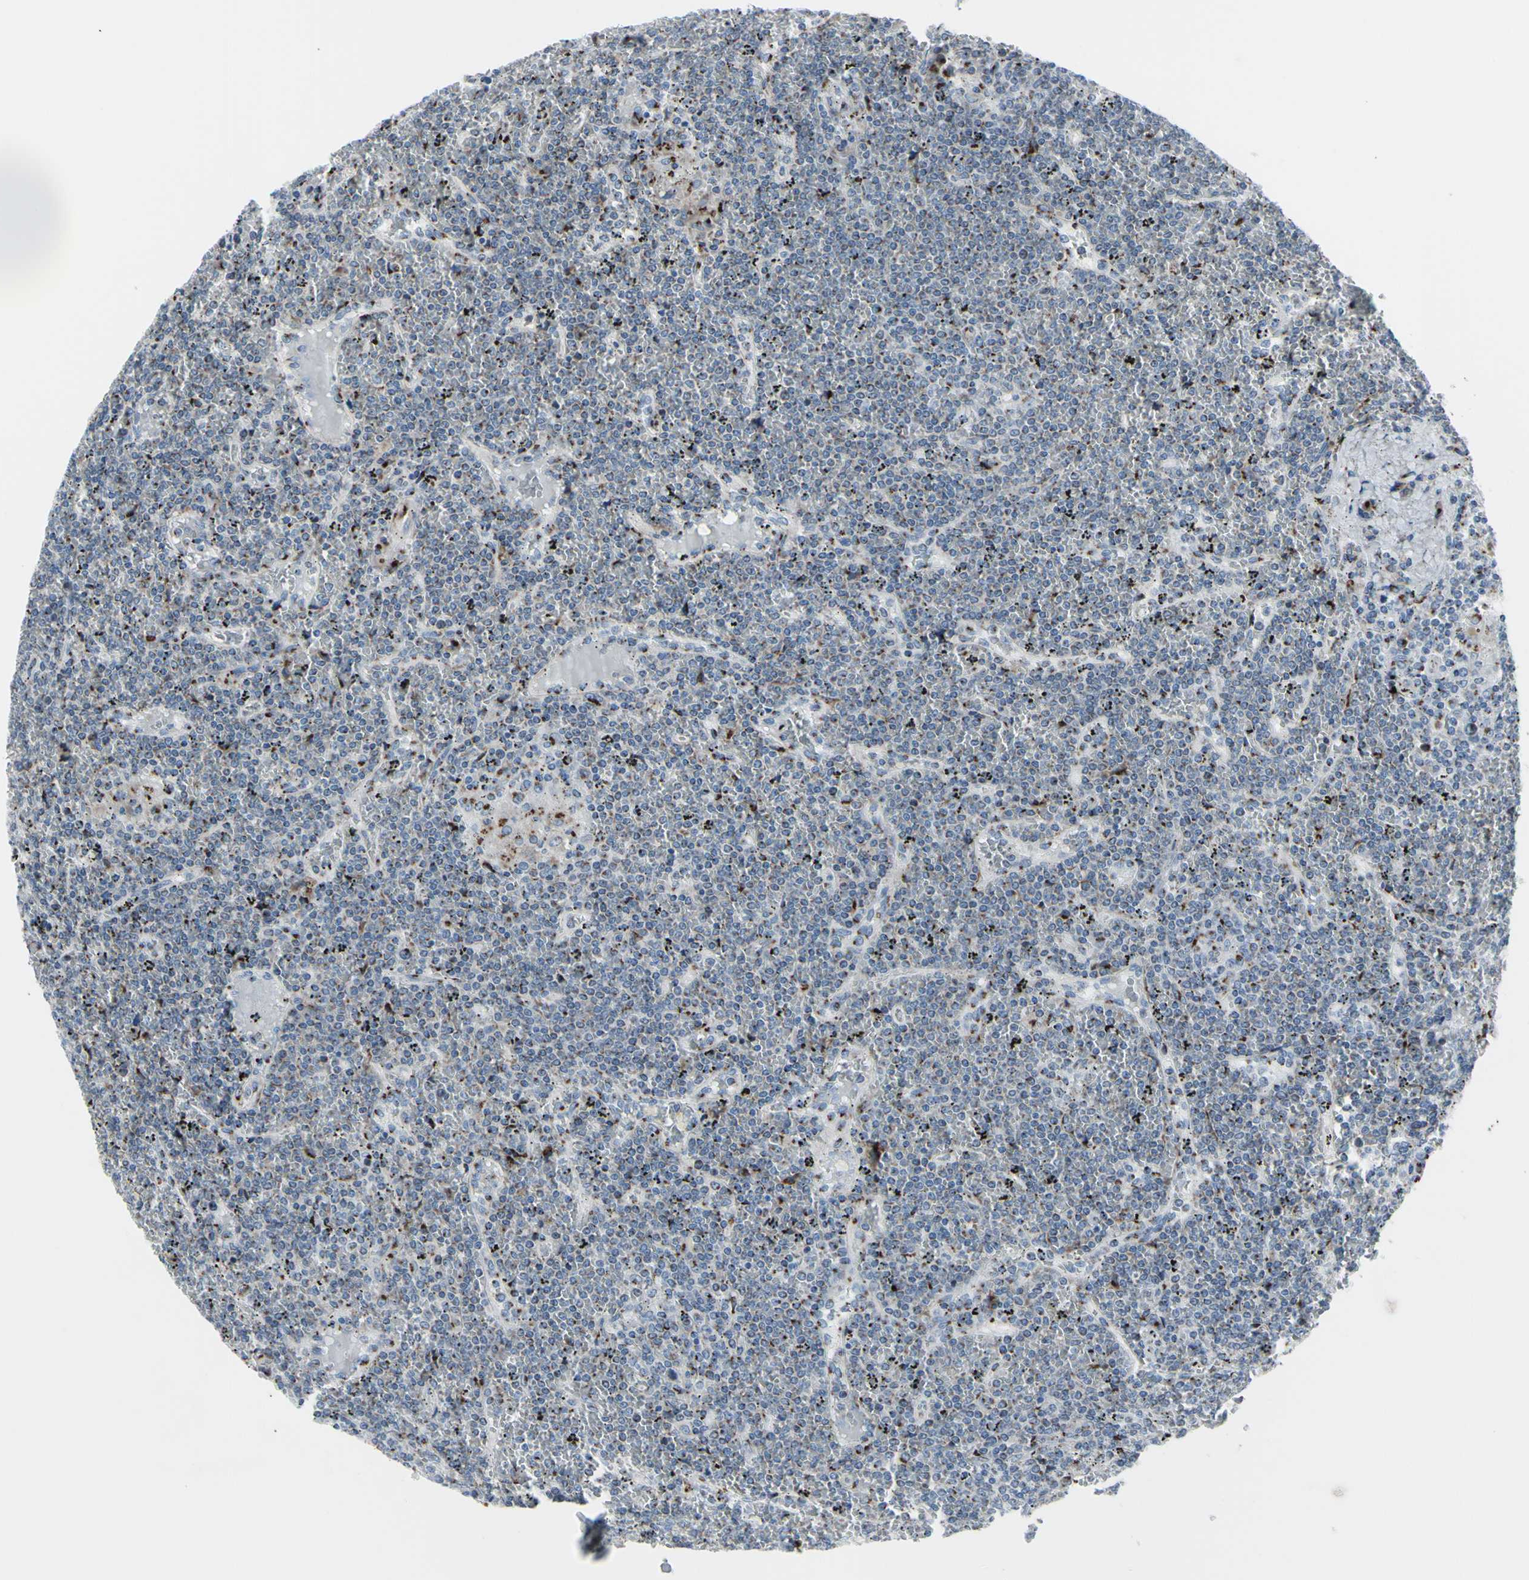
{"staining": {"intensity": "moderate", "quantity": "<25%", "location": "cytoplasmic/membranous"}, "tissue": "lymphoma", "cell_type": "Tumor cells", "image_type": "cancer", "snomed": [{"axis": "morphology", "description": "Malignant lymphoma, non-Hodgkin's type, Low grade"}, {"axis": "topography", "description": "Spleen"}], "caption": "Approximately <25% of tumor cells in lymphoma show moderate cytoplasmic/membranous protein positivity as visualized by brown immunohistochemical staining.", "gene": "GLG1", "patient": {"sex": "female", "age": 19}}